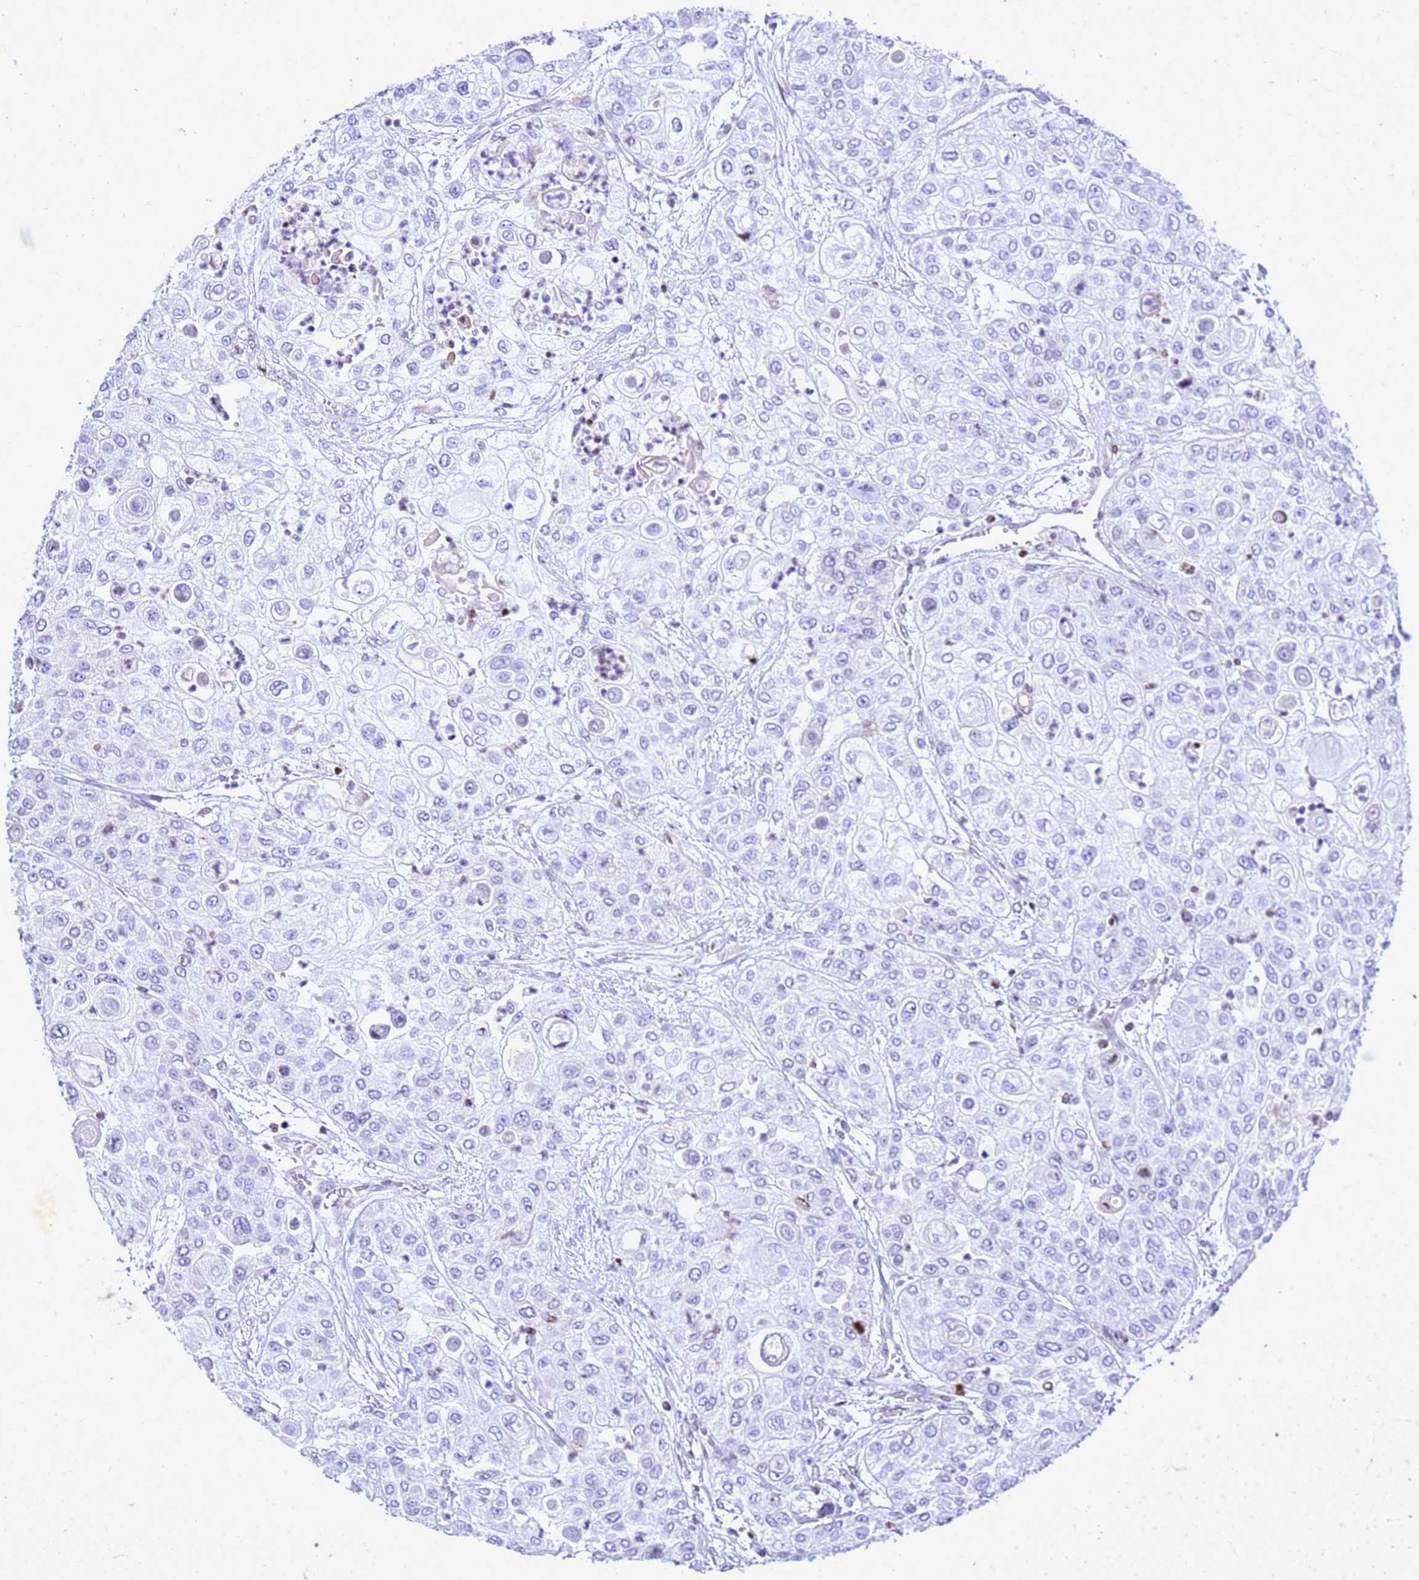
{"staining": {"intensity": "negative", "quantity": "none", "location": "none"}, "tissue": "urothelial cancer", "cell_type": "Tumor cells", "image_type": "cancer", "snomed": [{"axis": "morphology", "description": "Urothelial carcinoma, High grade"}, {"axis": "topography", "description": "Urinary bladder"}], "caption": "Human high-grade urothelial carcinoma stained for a protein using immunohistochemistry reveals no expression in tumor cells.", "gene": "COPS9", "patient": {"sex": "female", "age": 79}}